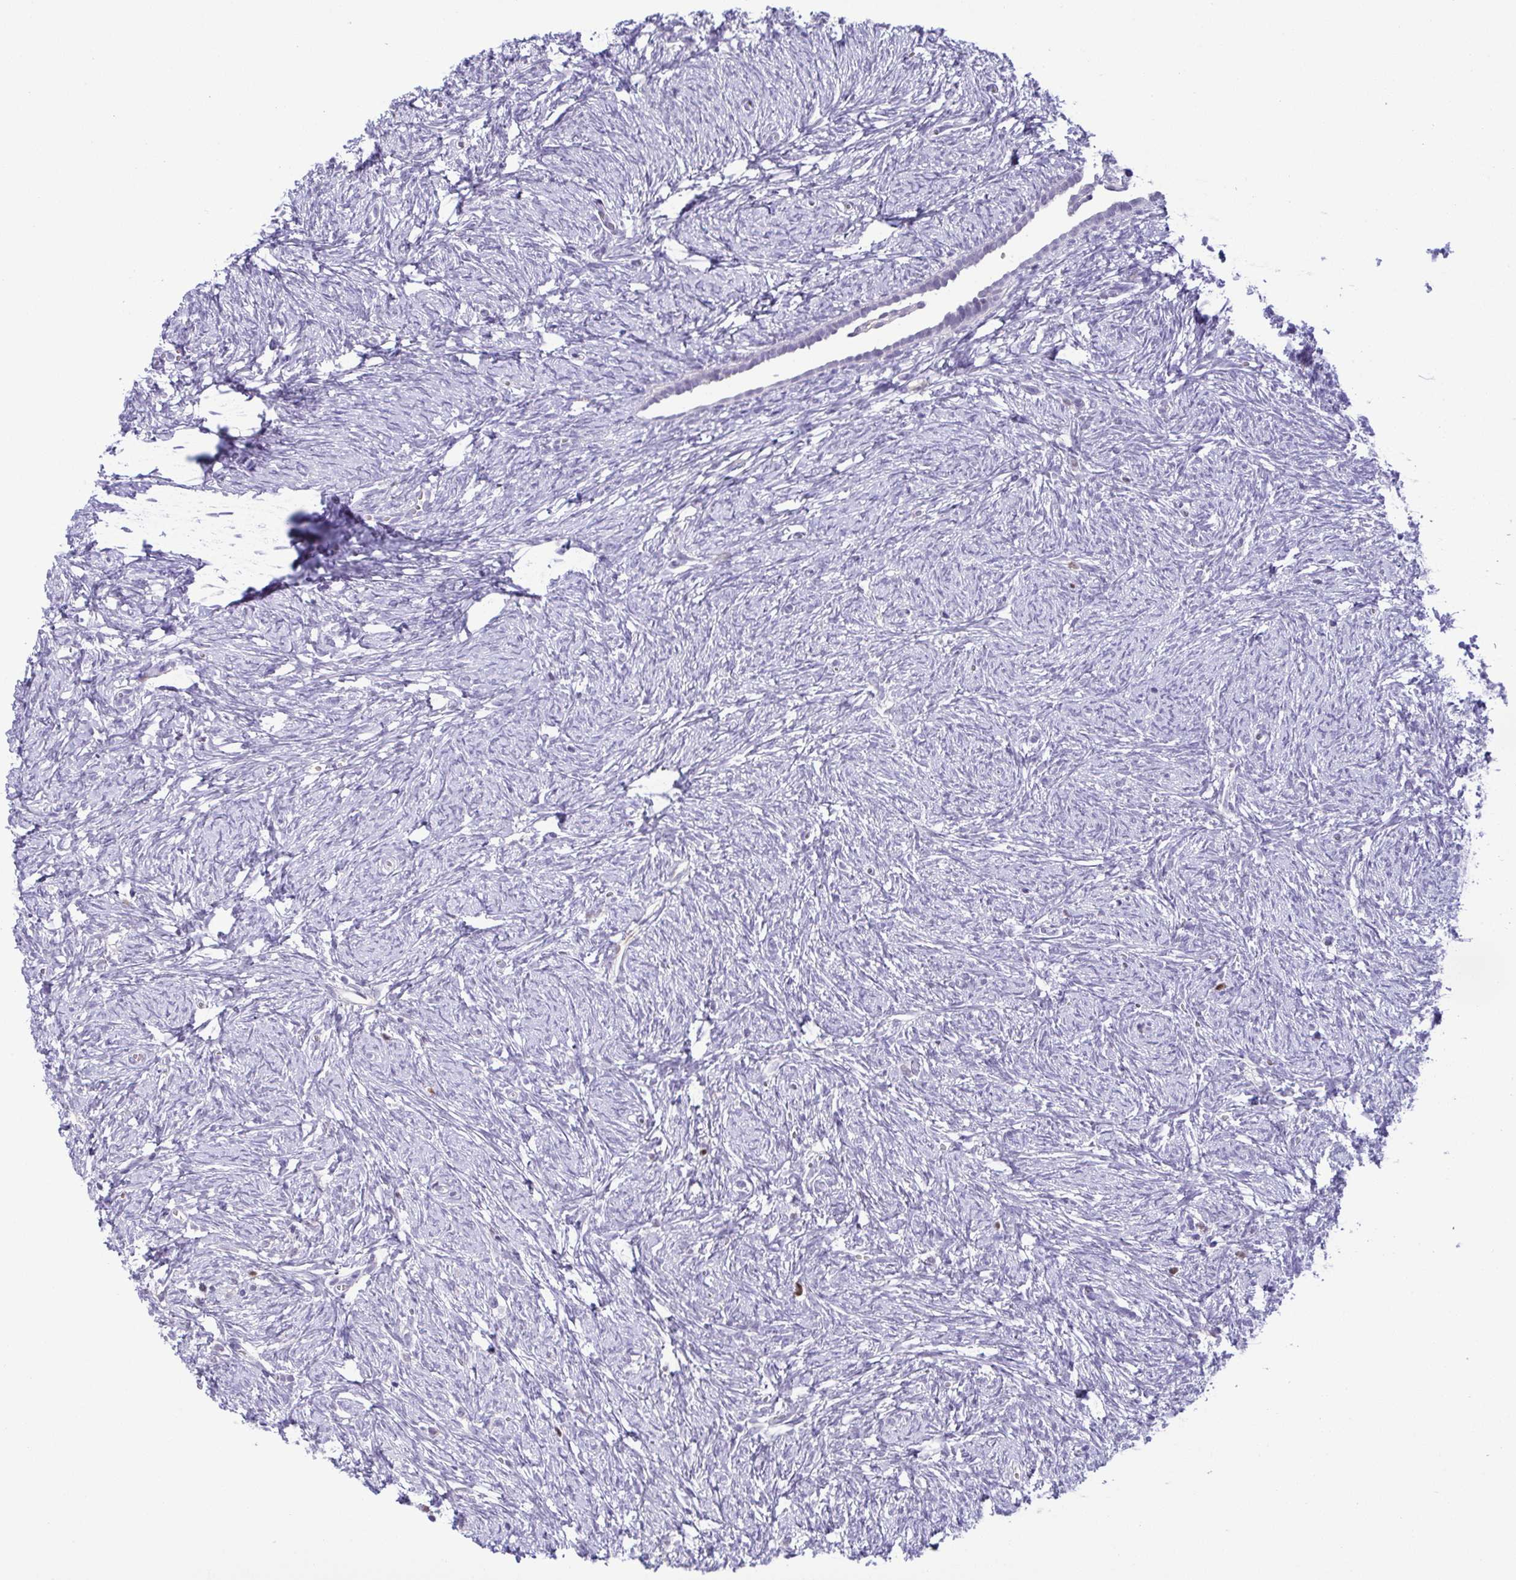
{"staining": {"intensity": "negative", "quantity": "none", "location": "none"}, "tissue": "ovary", "cell_type": "Ovarian stroma cells", "image_type": "normal", "snomed": [{"axis": "morphology", "description": "Normal tissue, NOS"}, {"axis": "topography", "description": "Ovary"}], "caption": "The photomicrograph demonstrates no staining of ovarian stroma cells in benign ovary.", "gene": "TIPIN", "patient": {"sex": "female", "age": 41}}